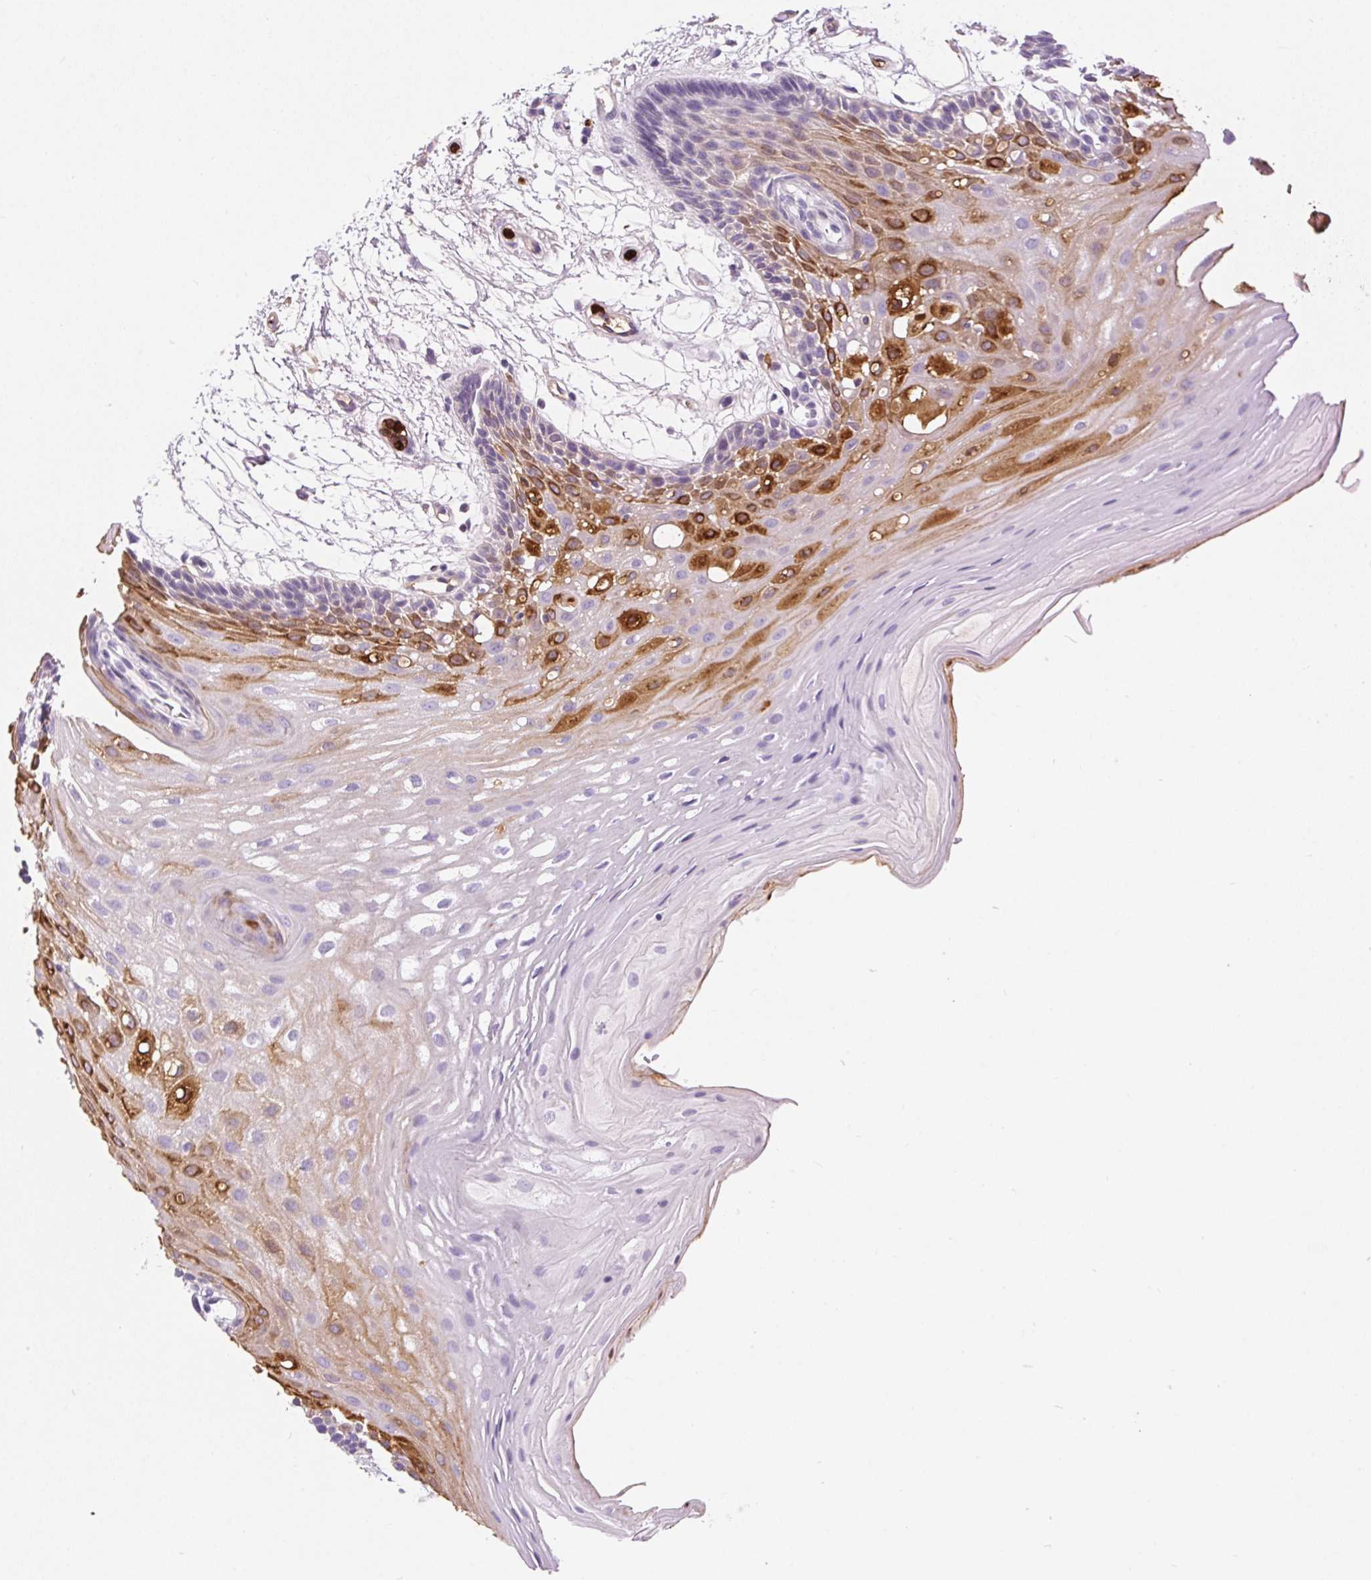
{"staining": {"intensity": "strong", "quantity": "<25%", "location": "cytoplasmic/membranous"}, "tissue": "oral mucosa", "cell_type": "Squamous epithelial cells", "image_type": "normal", "snomed": [{"axis": "morphology", "description": "Normal tissue, NOS"}, {"axis": "morphology", "description": "Squamous cell carcinoma, NOS"}, {"axis": "topography", "description": "Oral tissue"}, {"axis": "topography", "description": "Tounge, NOS"}, {"axis": "topography", "description": "Head-Neck"}], "caption": "Protein staining exhibits strong cytoplasmic/membranous expression in approximately <25% of squamous epithelial cells in benign oral mucosa. (brown staining indicates protein expression, while blue staining denotes nuclei).", "gene": "ORM1", "patient": {"sex": "male", "age": 62}}